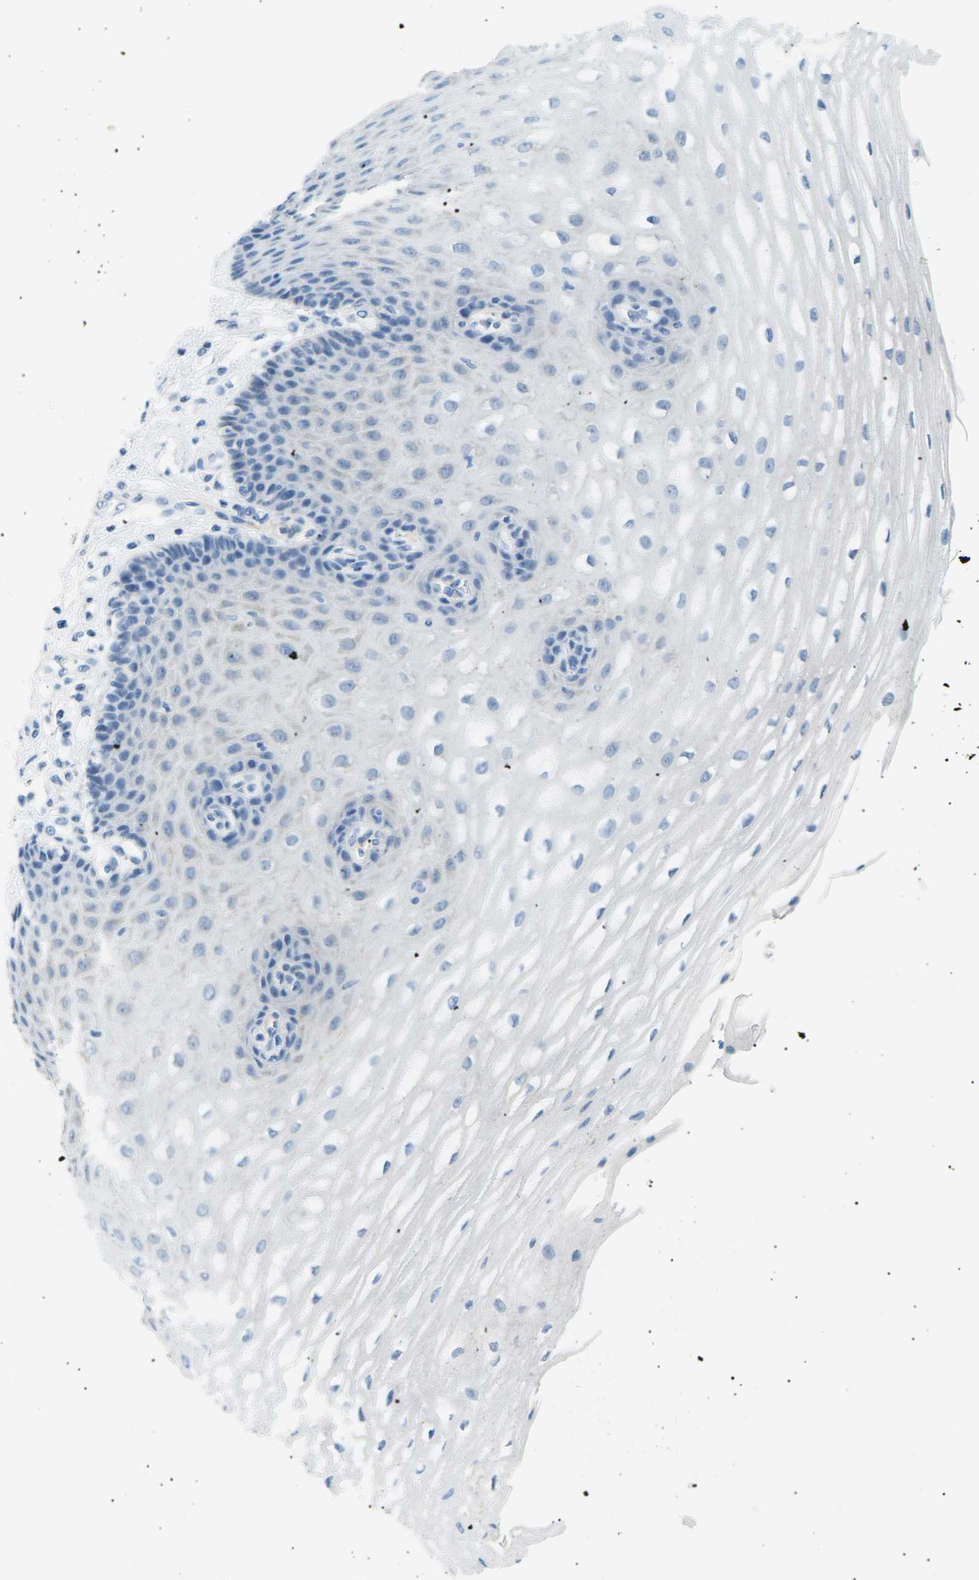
{"staining": {"intensity": "negative", "quantity": "none", "location": "none"}, "tissue": "esophagus", "cell_type": "Squamous epithelial cells", "image_type": "normal", "snomed": [{"axis": "morphology", "description": "Normal tissue, NOS"}, {"axis": "topography", "description": "Esophagus"}], "caption": "DAB (3,3'-diaminobenzidine) immunohistochemical staining of unremarkable esophagus displays no significant expression in squamous epithelial cells.", "gene": "SEPTIN5", "patient": {"sex": "male", "age": 54}}